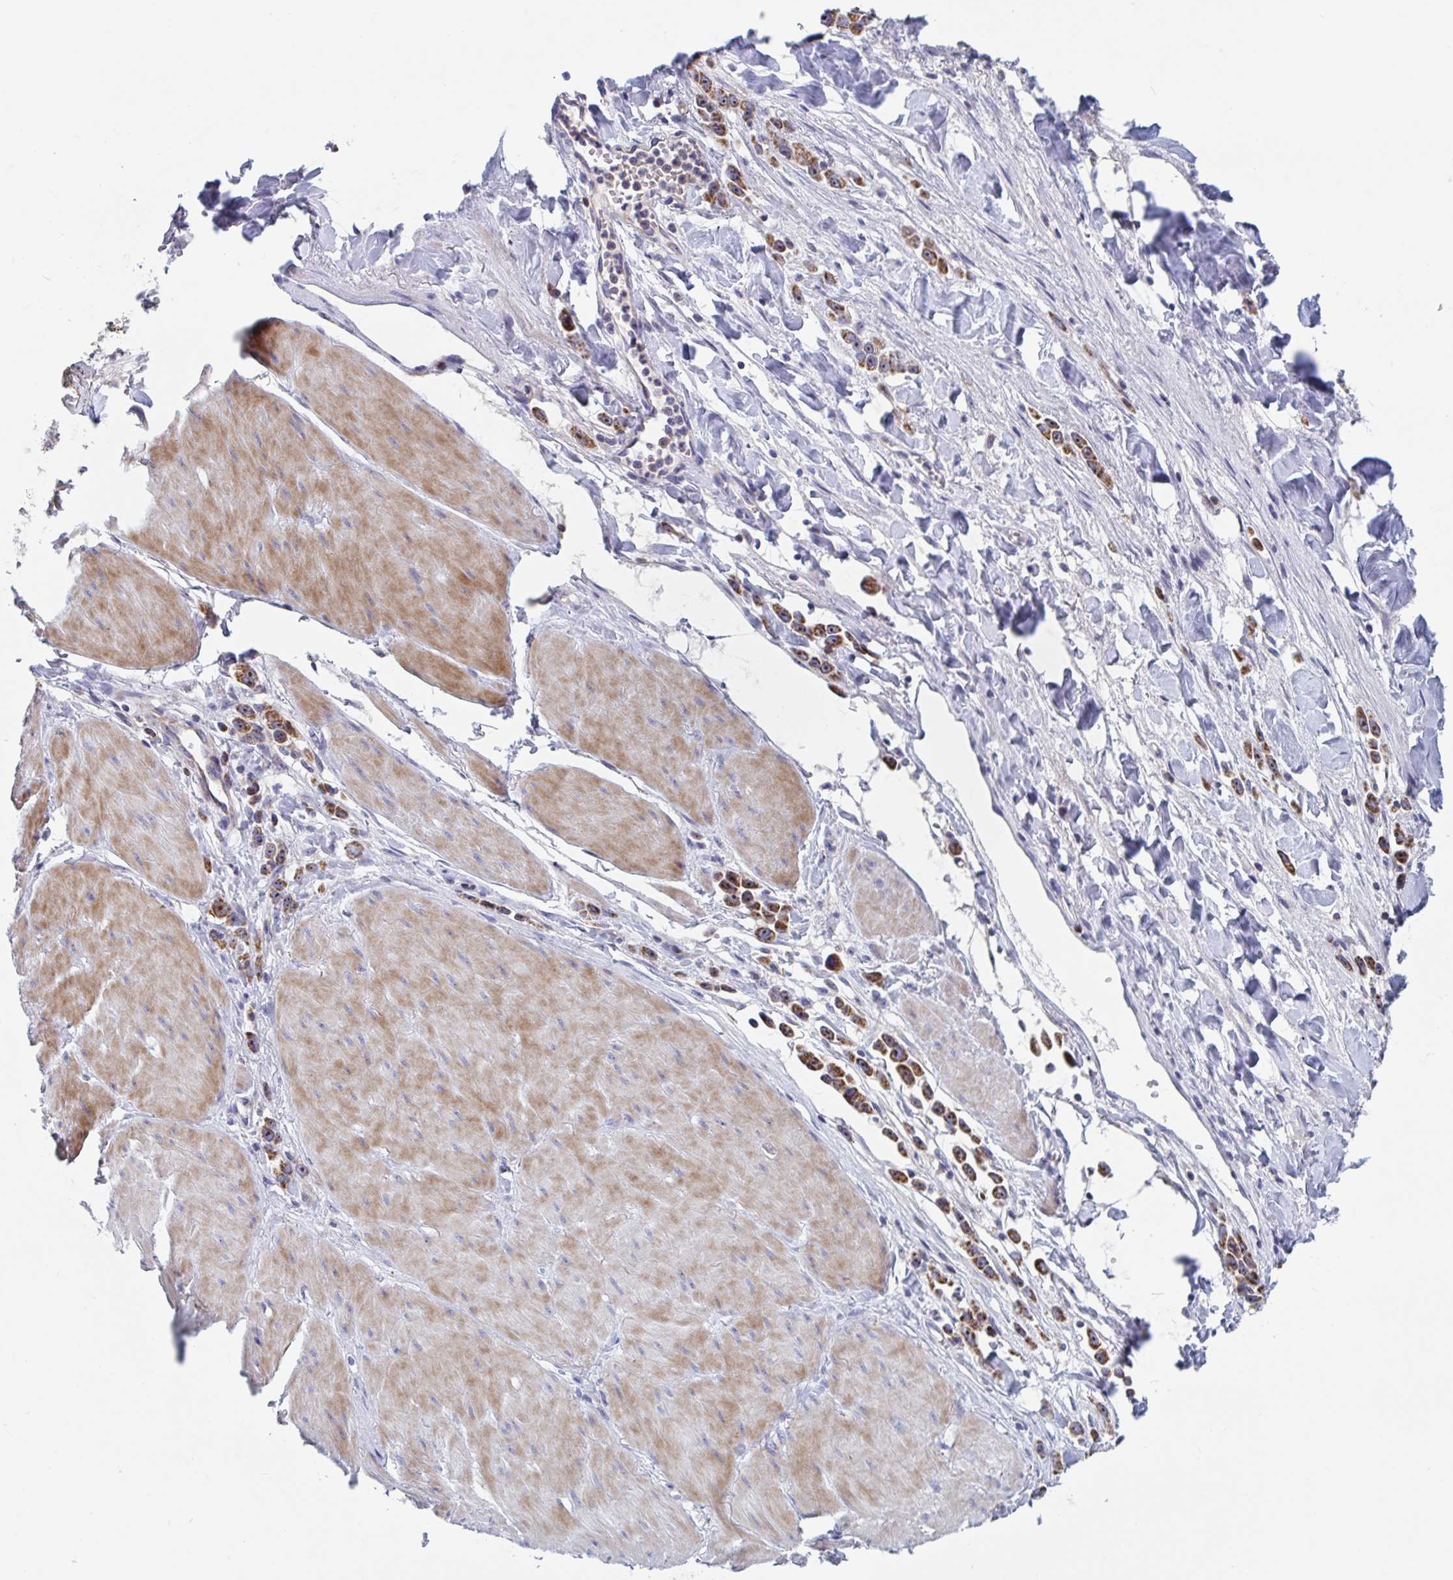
{"staining": {"intensity": "strong", "quantity": ">75%", "location": "cytoplasmic/membranous,nuclear"}, "tissue": "stomach cancer", "cell_type": "Tumor cells", "image_type": "cancer", "snomed": [{"axis": "morphology", "description": "Adenocarcinoma, NOS"}, {"axis": "topography", "description": "Stomach"}], "caption": "Protein staining by immunohistochemistry (IHC) reveals strong cytoplasmic/membranous and nuclear positivity in approximately >75% of tumor cells in stomach cancer (adenocarcinoma).", "gene": "MRPL53", "patient": {"sex": "male", "age": 47}}